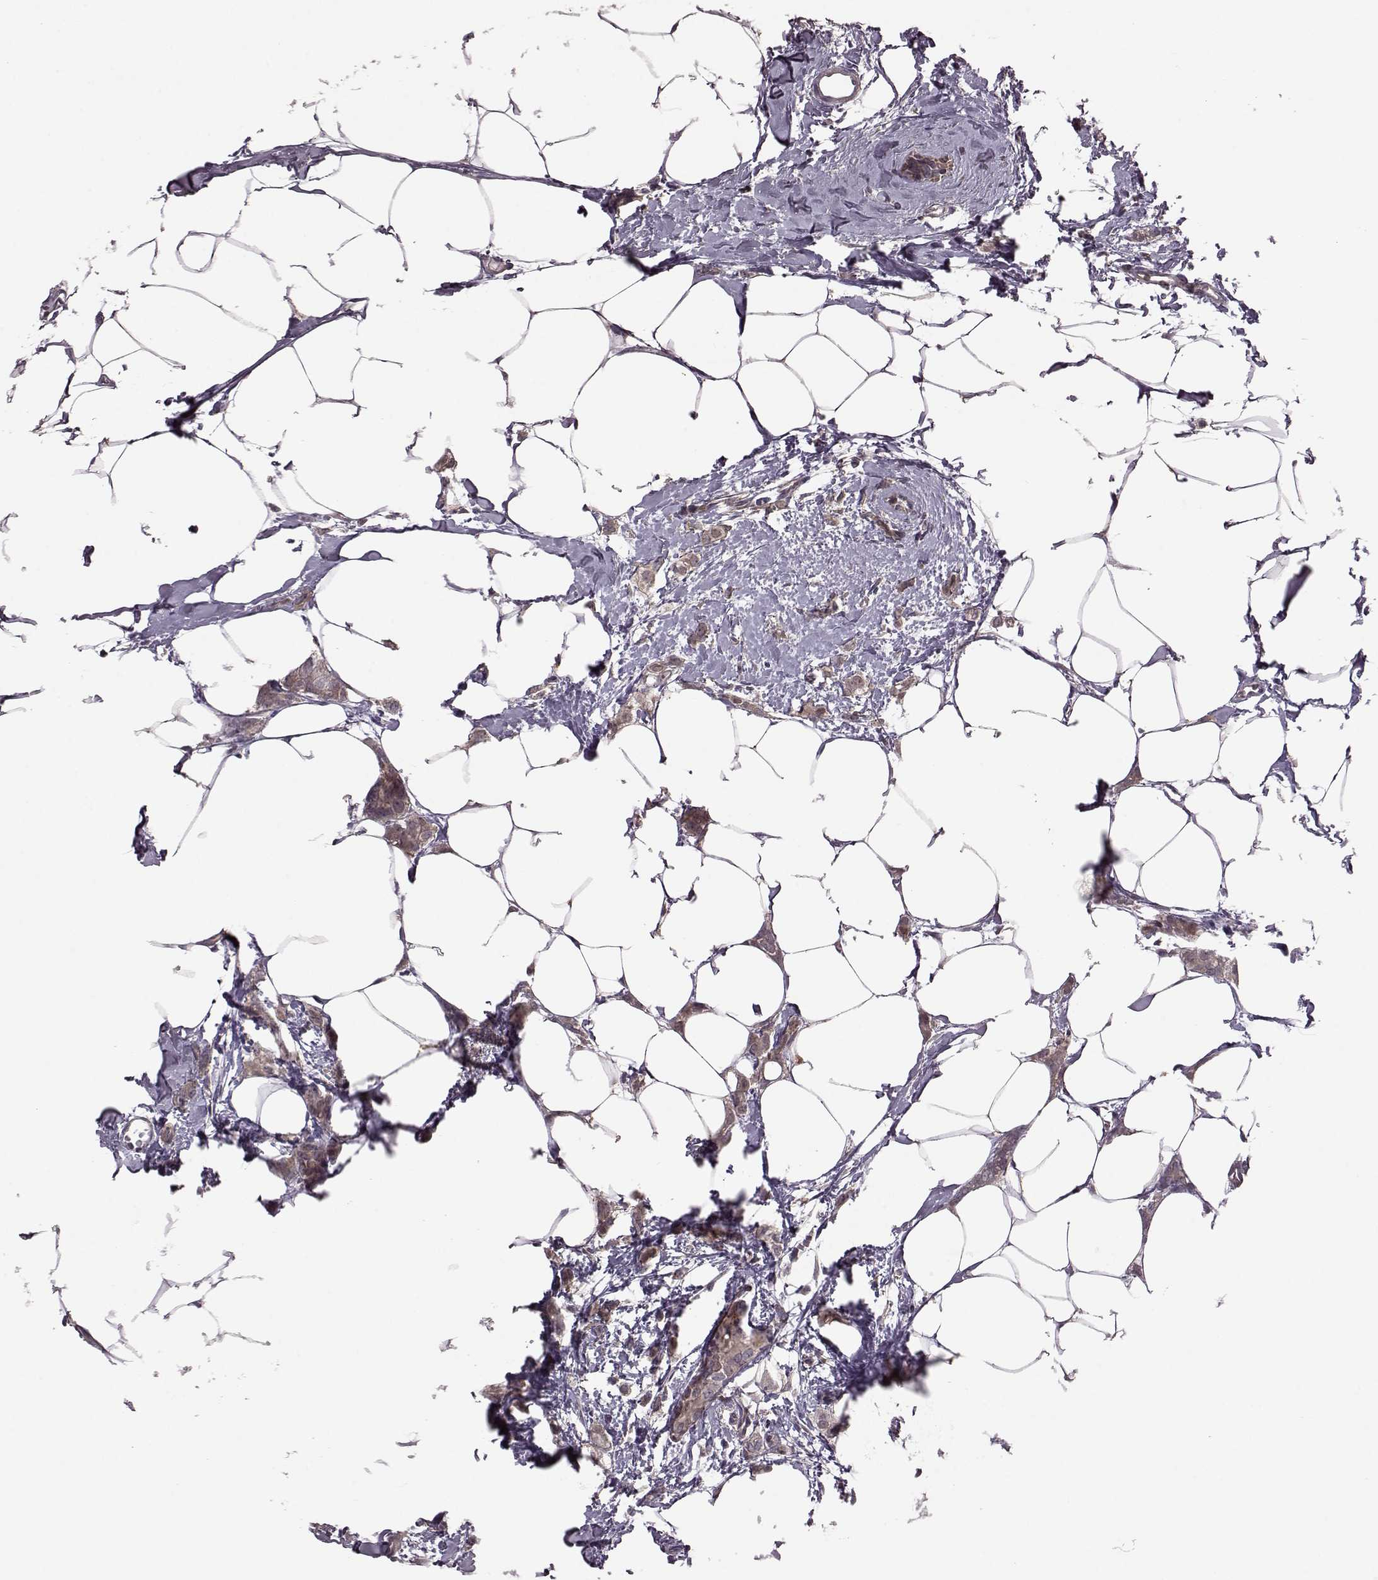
{"staining": {"intensity": "moderate", "quantity": ">75%", "location": "cytoplasmic/membranous"}, "tissue": "breast cancer", "cell_type": "Tumor cells", "image_type": "cancer", "snomed": [{"axis": "morphology", "description": "Duct carcinoma"}, {"axis": "topography", "description": "Breast"}], "caption": "A medium amount of moderate cytoplasmic/membranous staining is appreciated in about >75% of tumor cells in breast cancer (infiltrating ductal carcinoma) tissue.", "gene": "FNIP2", "patient": {"sex": "female", "age": 40}}